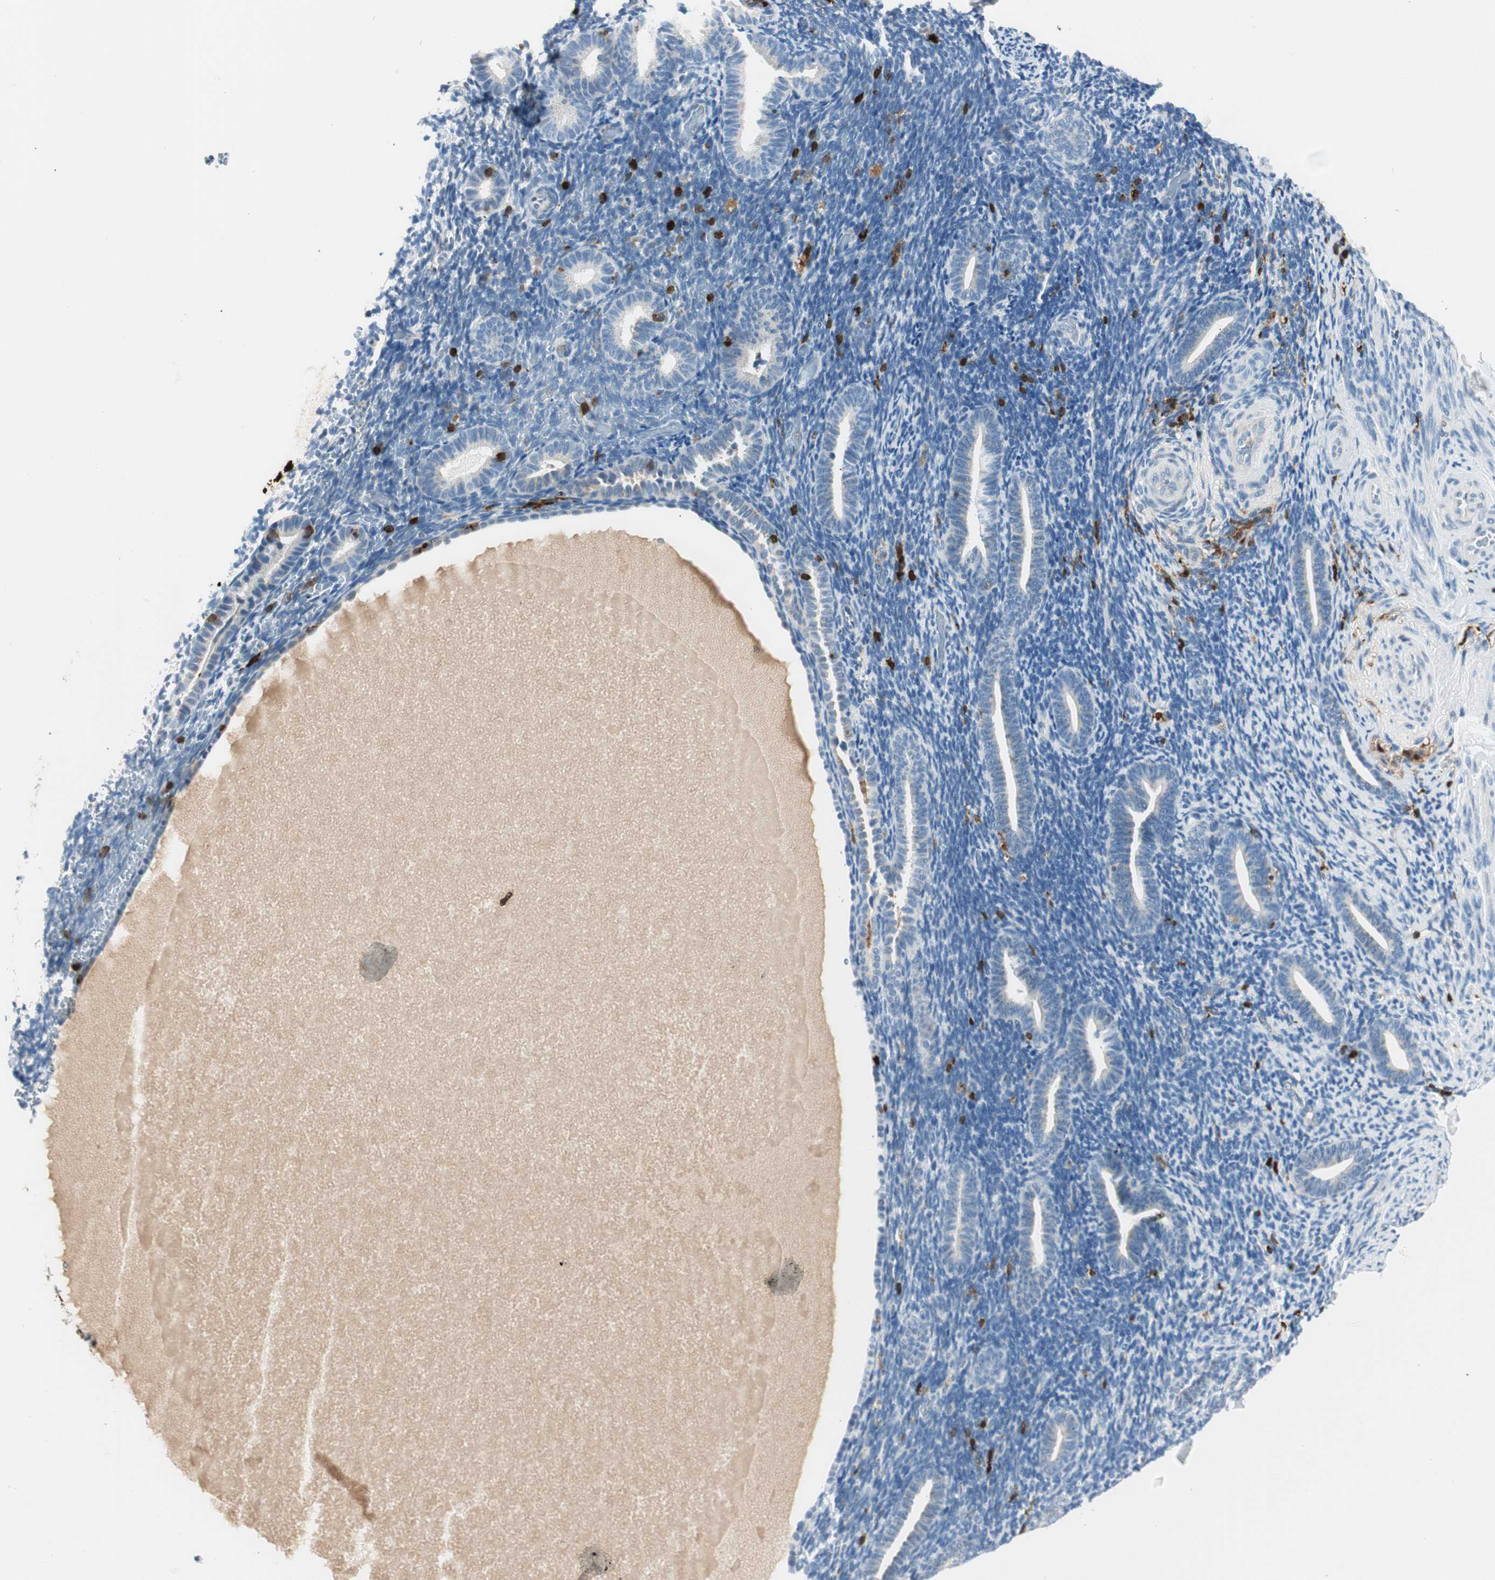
{"staining": {"intensity": "negative", "quantity": "none", "location": "none"}, "tissue": "endometrium", "cell_type": "Cells in endometrial stroma", "image_type": "normal", "snomed": [{"axis": "morphology", "description": "Normal tissue, NOS"}, {"axis": "topography", "description": "Endometrium"}], "caption": "The image displays no staining of cells in endometrial stroma in unremarkable endometrium.", "gene": "COTL1", "patient": {"sex": "female", "age": 51}}